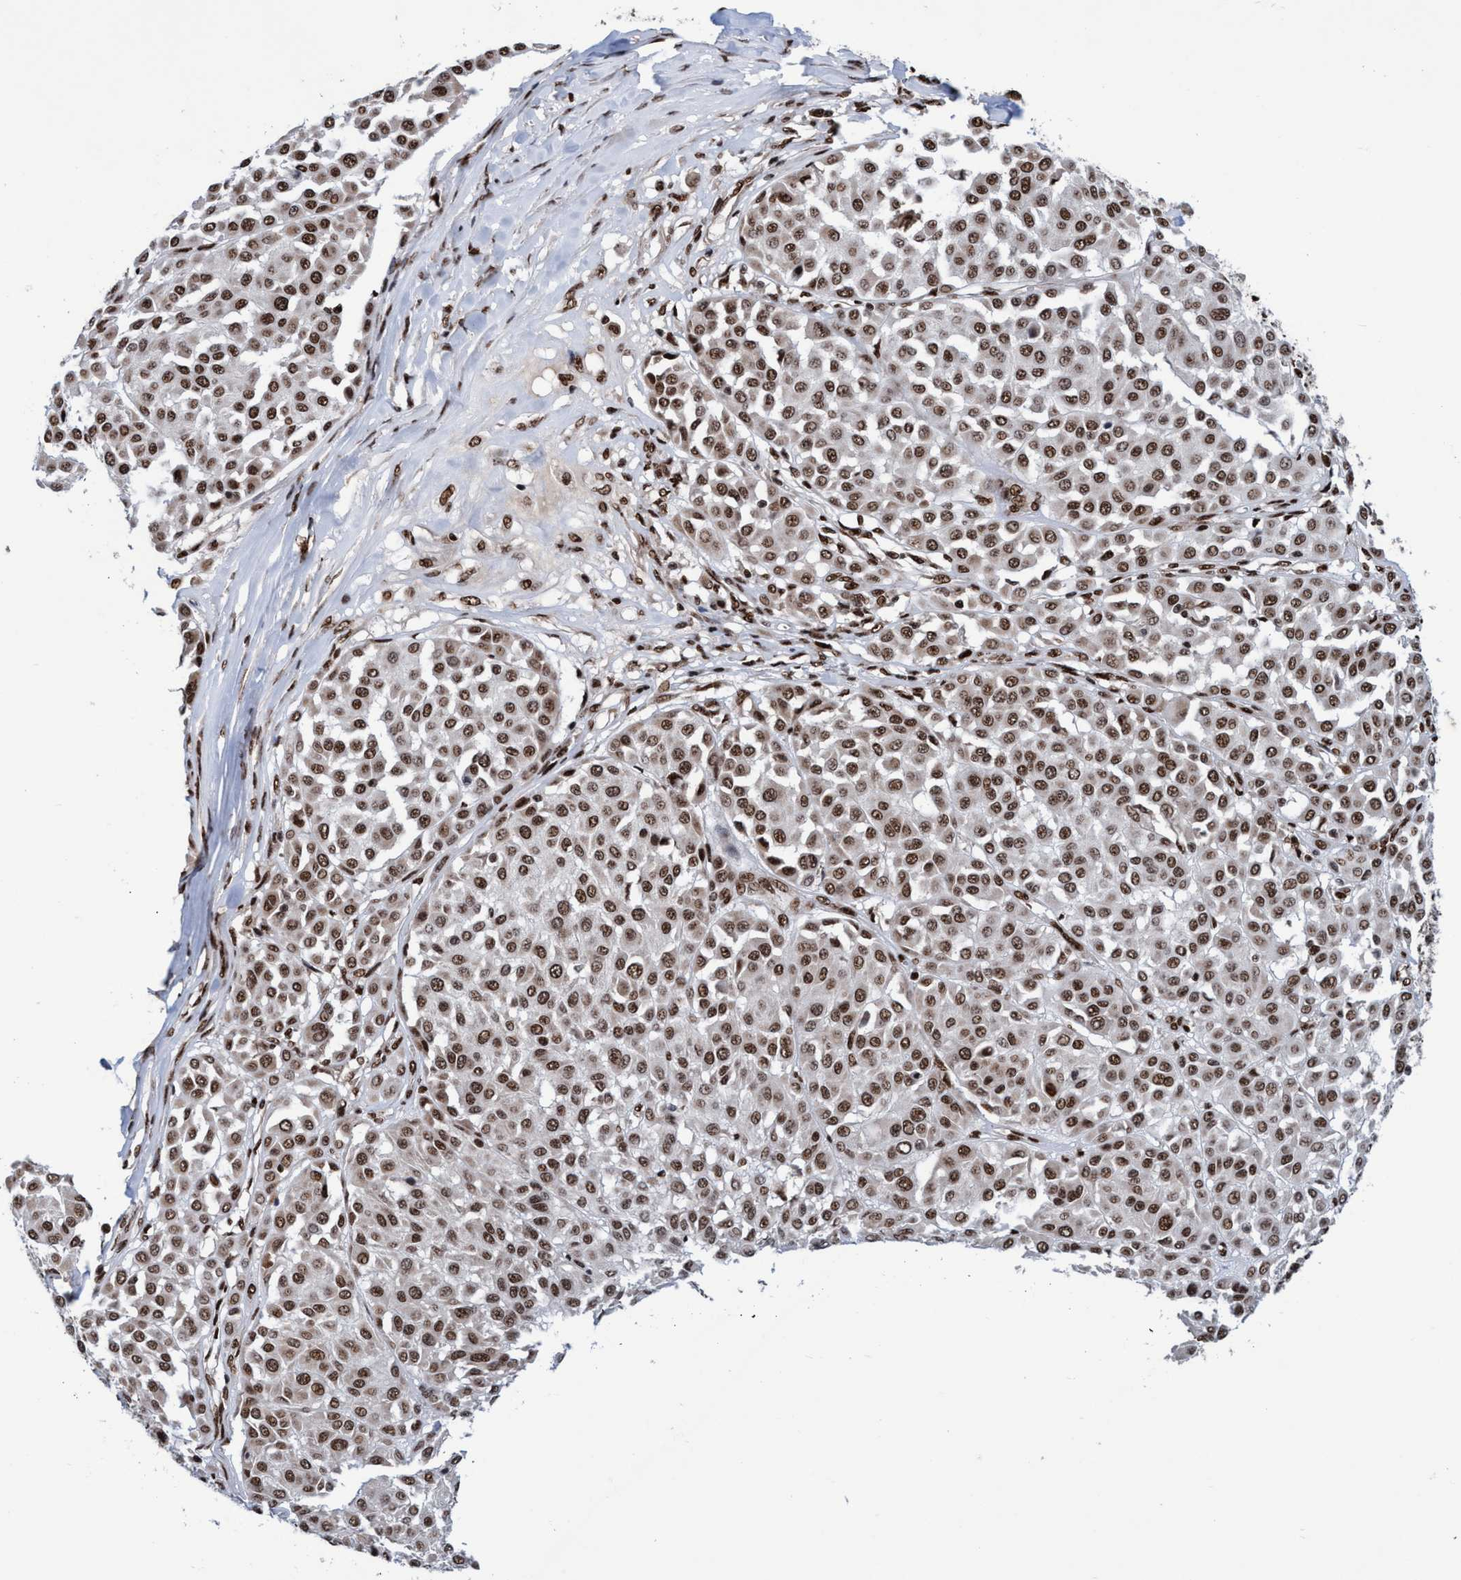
{"staining": {"intensity": "moderate", "quantity": ">75%", "location": "nuclear"}, "tissue": "melanoma", "cell_type": "Tumor cells", "image_type": "cancer", "snomed": [{"axis": "morphology", "description": "Malignant melanoma, Metastatic site"}, {"axis": "topography", "description": "Soft tissue"}], "caption": "Malignant melanoma (metastatic site) tissue demonstrates moderate nuclear expression in approximately >75% of tumor cells, visualized by immunohistochemistry.", "gene": "TOPBP1", "patient": {"sex": "male", "age": 41}}